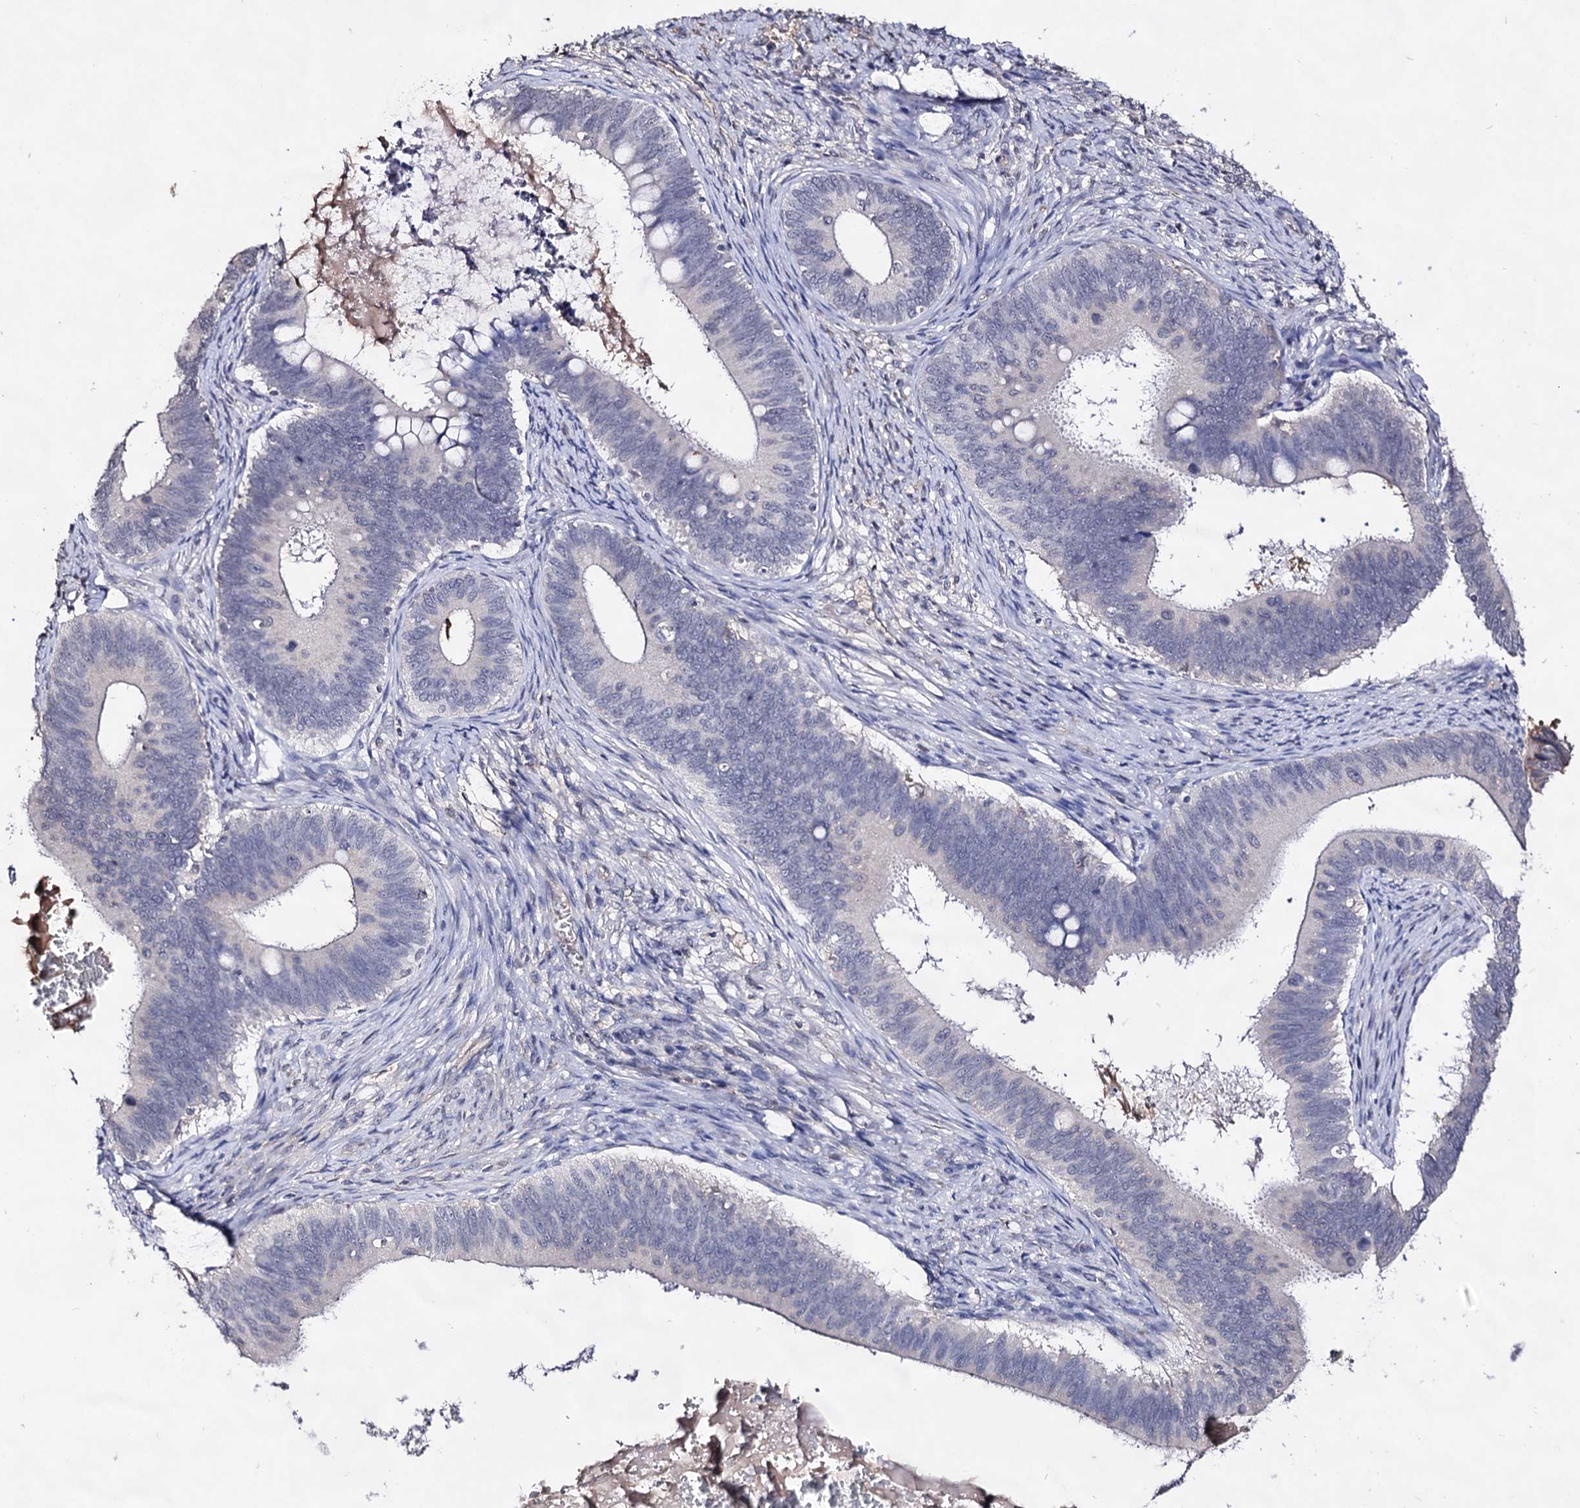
{"staining": {"intensity": "negative", "quantity": "none", "location": "none"}, "tissue": "cervical cancer", "cell_type": "Tumor cells", "image_type": "cancer", "snomed": [{"axis": "morphology", "description": "Adenocarcinoma, NOS"}, {"axis": "topography", "description": "Cervix"}], "caption": "Immunohistochemistry (IHC) of human adenocarcinoma (cervical) reveals no positivity in tumor cells. (DAB immunohistochemistry with hematoxylin counter stain).", "gene": "PLIN1", "patient": {"sex": "female", "age": 42}}